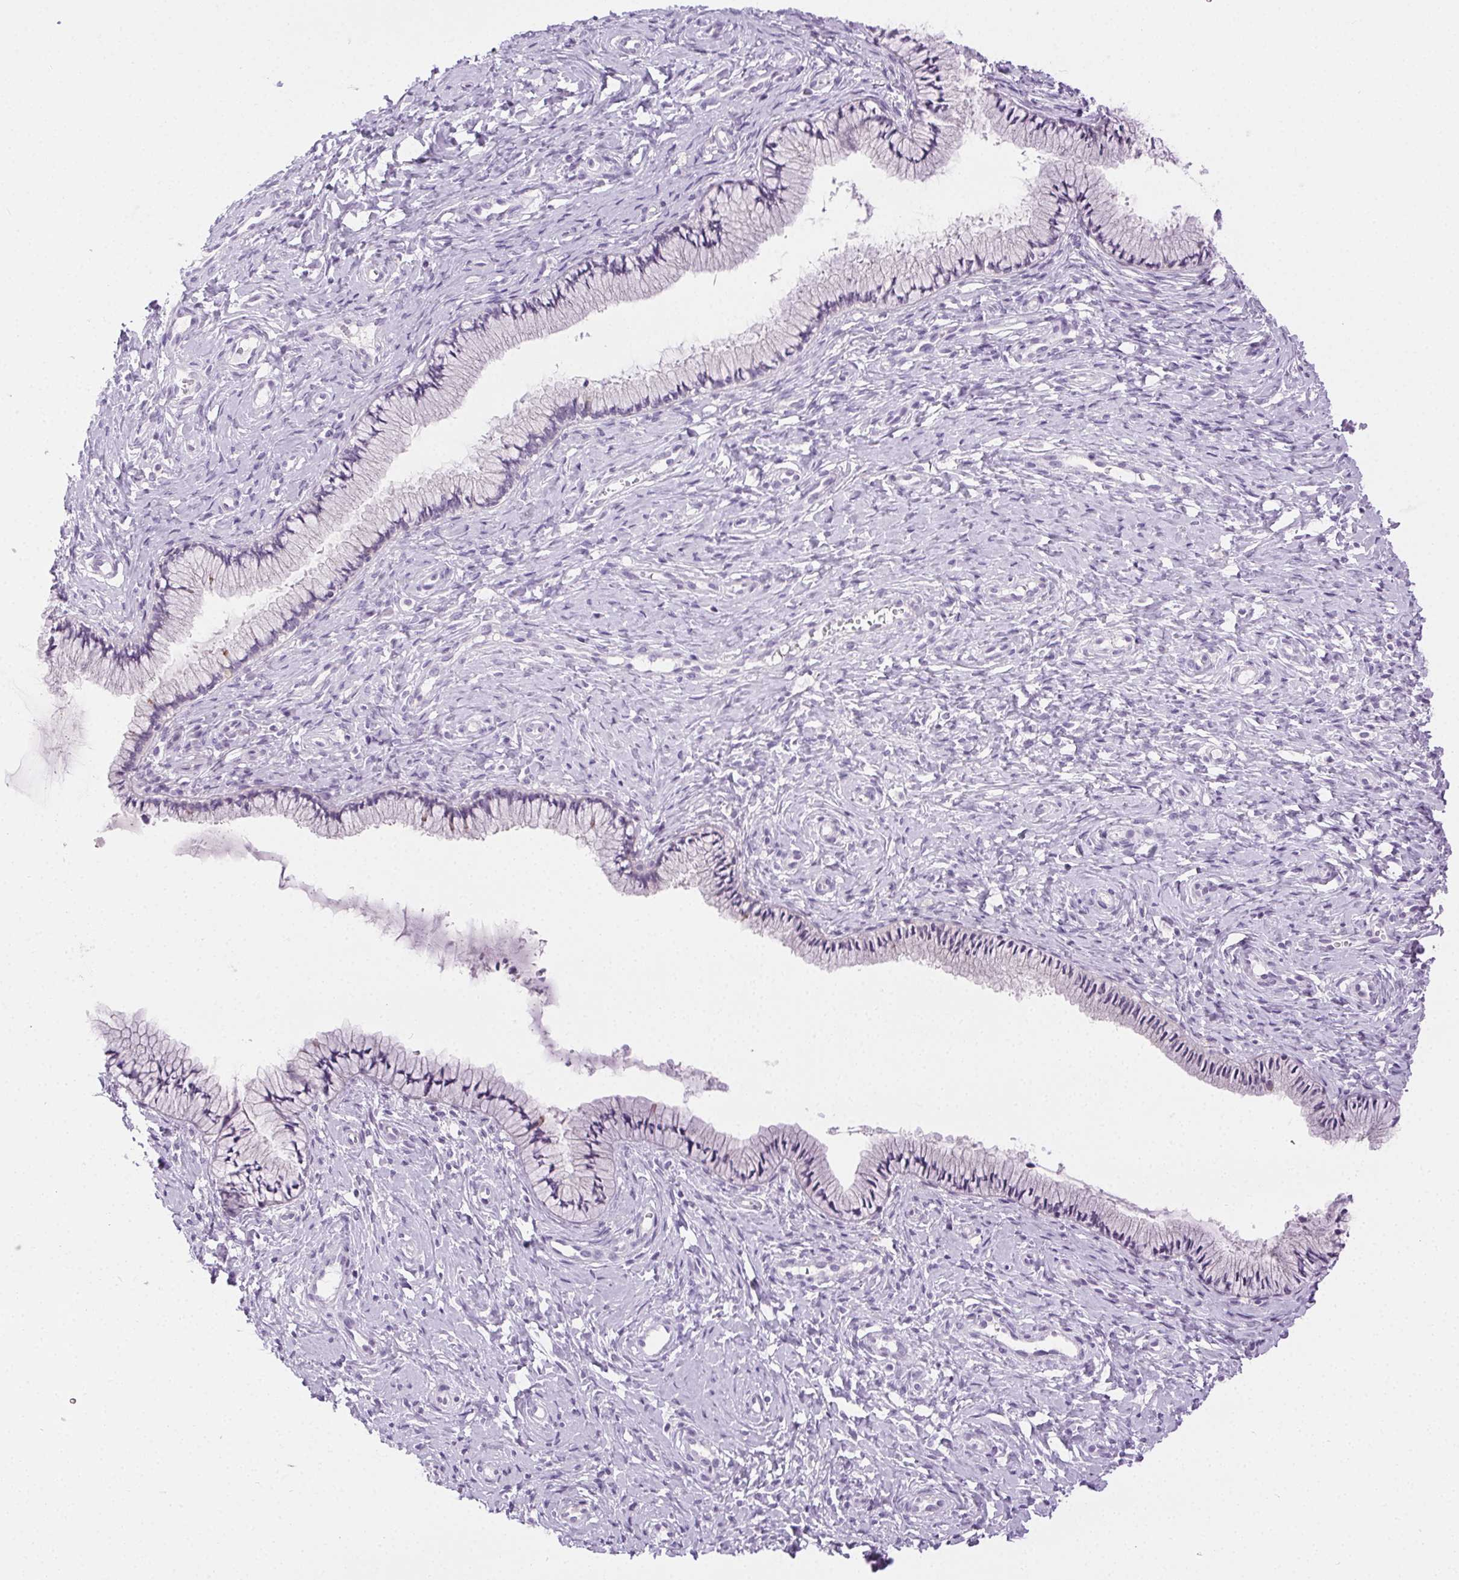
{"staining": {"intensity": "negative", "quantity": "none", "location": "none"}, "tissue": "cervix", "cell_type": "Glandular cells", "image_type": "normal", "snomed": [{"axis": "morphology", "description": "Normal tissue, NOS"}, {"axis": "topography", "description": "Cervix"}], "caption": "The immunohistochemistry (IHC) micrograph has no significant positivity in glandular cells of cervix.", "gene": "C20orf85", "patient": {"sex": "female", "age": 37}}